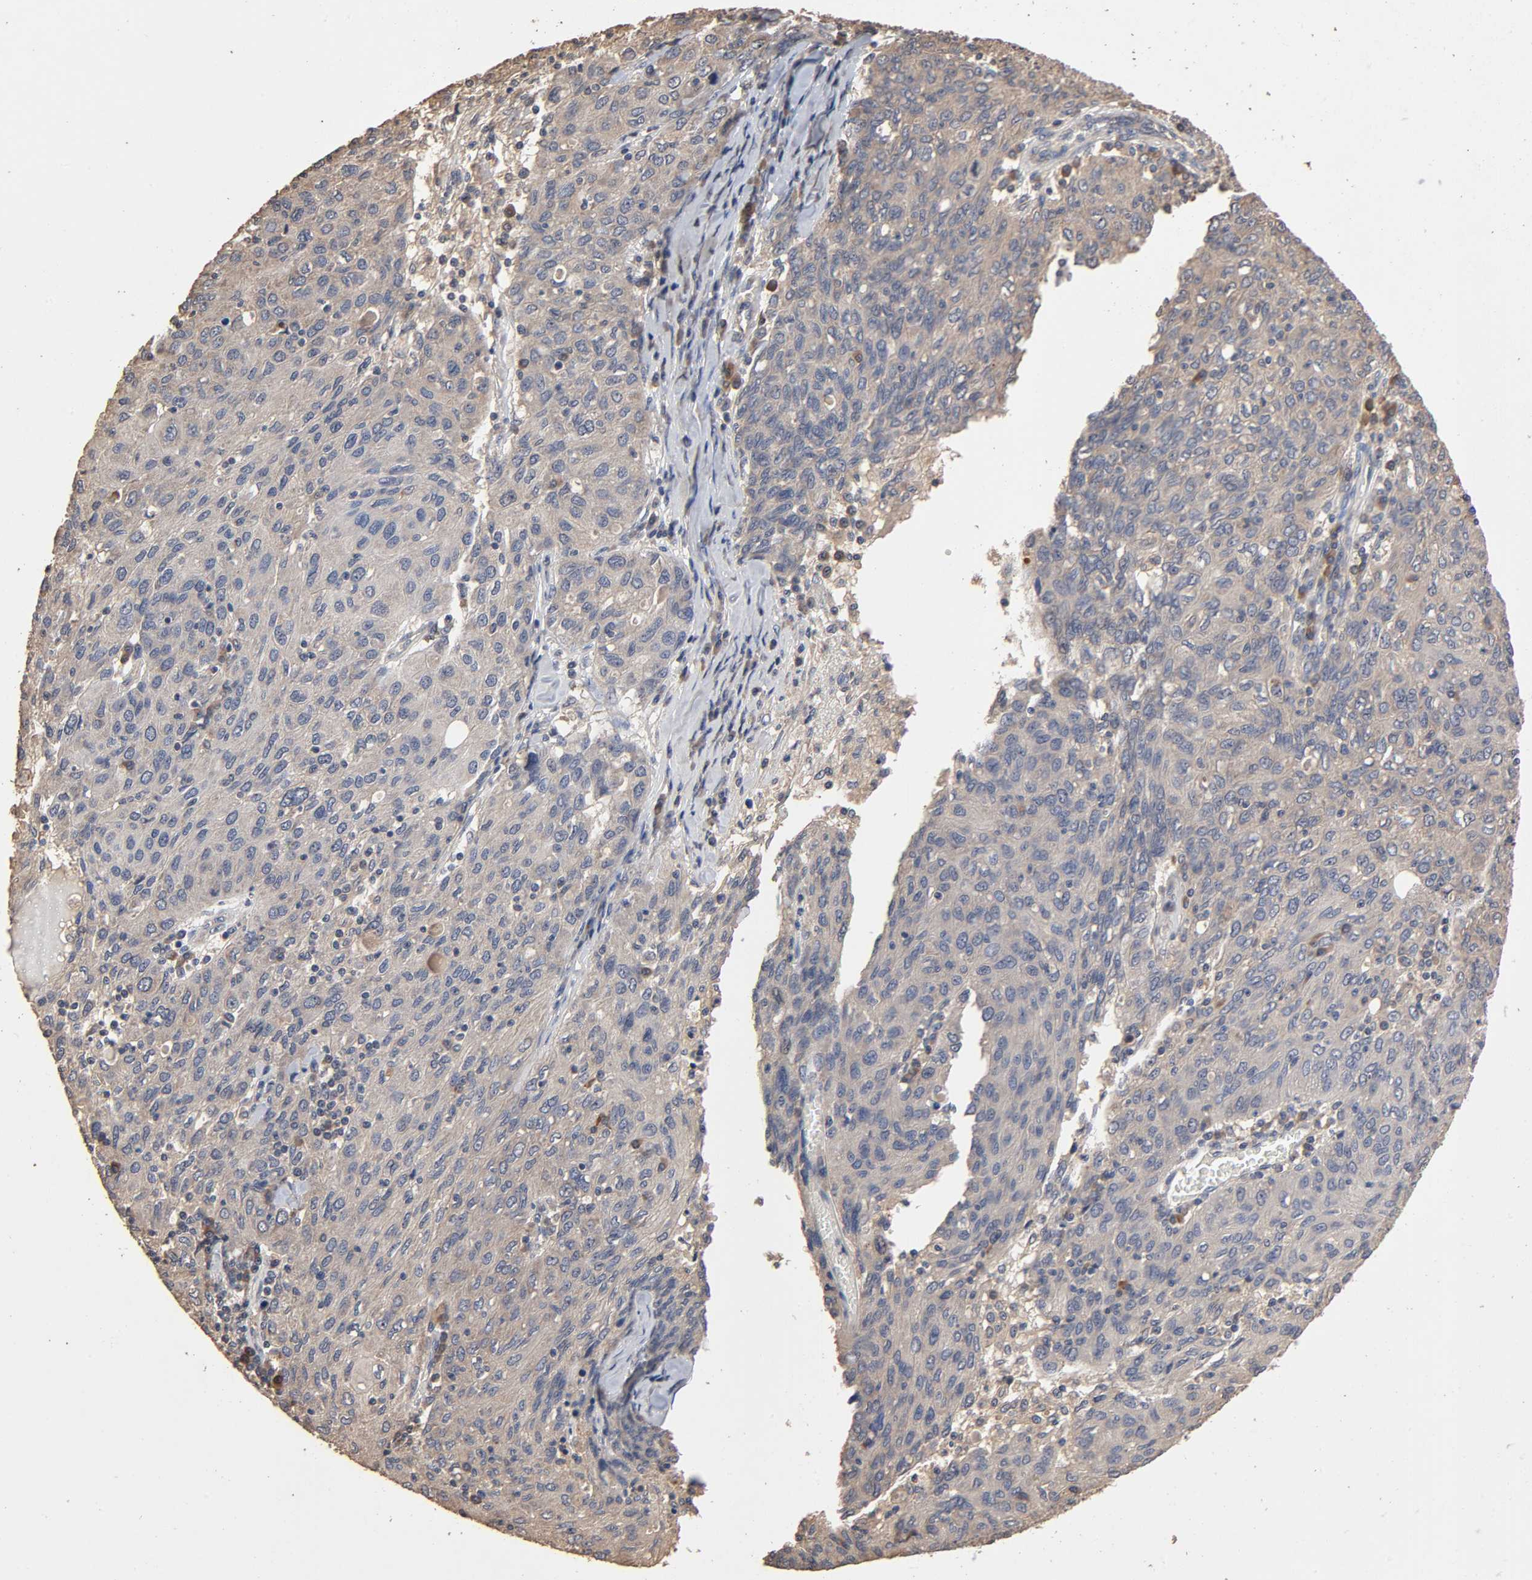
{"staining": {"intensity": "weak", "quantity": ">75%", "location": "cytoplasmic/membranous"}, "tissue": "ovarian cancer", "cell_type": "Tumor cells", "image_type": "cancer", "snomed": [{"axis": "morphology", "description": "Carcinoma, endometroid"}, {"axis": "topography", "description": "Ovary"}], "caption": "Endometroid carcinoma (ovarian) stained with a protein marker displays weak staining in tumor cells.", "gene": "ARHGEF7", "patient": {"sex": "female", "age": 50}}